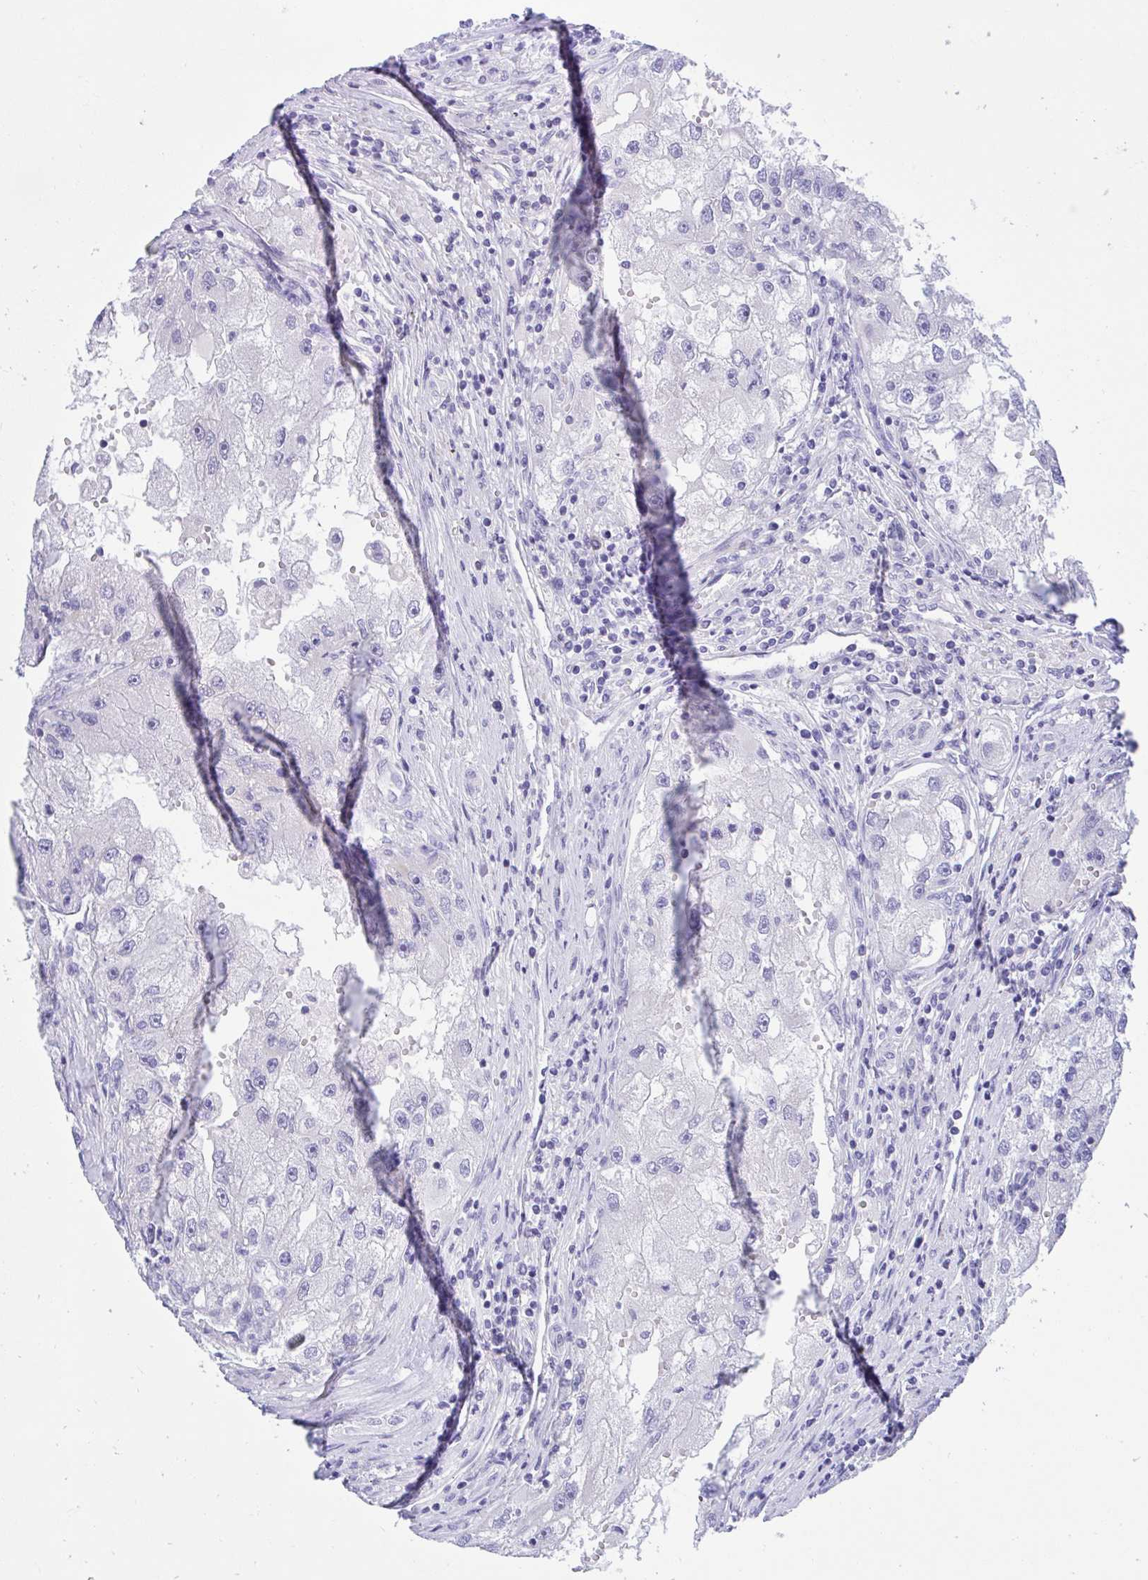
{"staining": {"intensity": "negative", "quantity": "none", "location": "none"}, "tissue": "renal cancer", "cell_type": "Tumor cells", "image_type": "cancer", "snomed": [{"axis": "morphology", "description": "Adenocarcinoma, NOS"}, {"axis": "topography", "description": "Kidney"}], "caption": "Renal adenocarcinoma was stained to show a protein in brown. There is no significant expression in tumor cells.", "gene": "TMCO5A", "patient": {"sex": "male", "age": 63}}